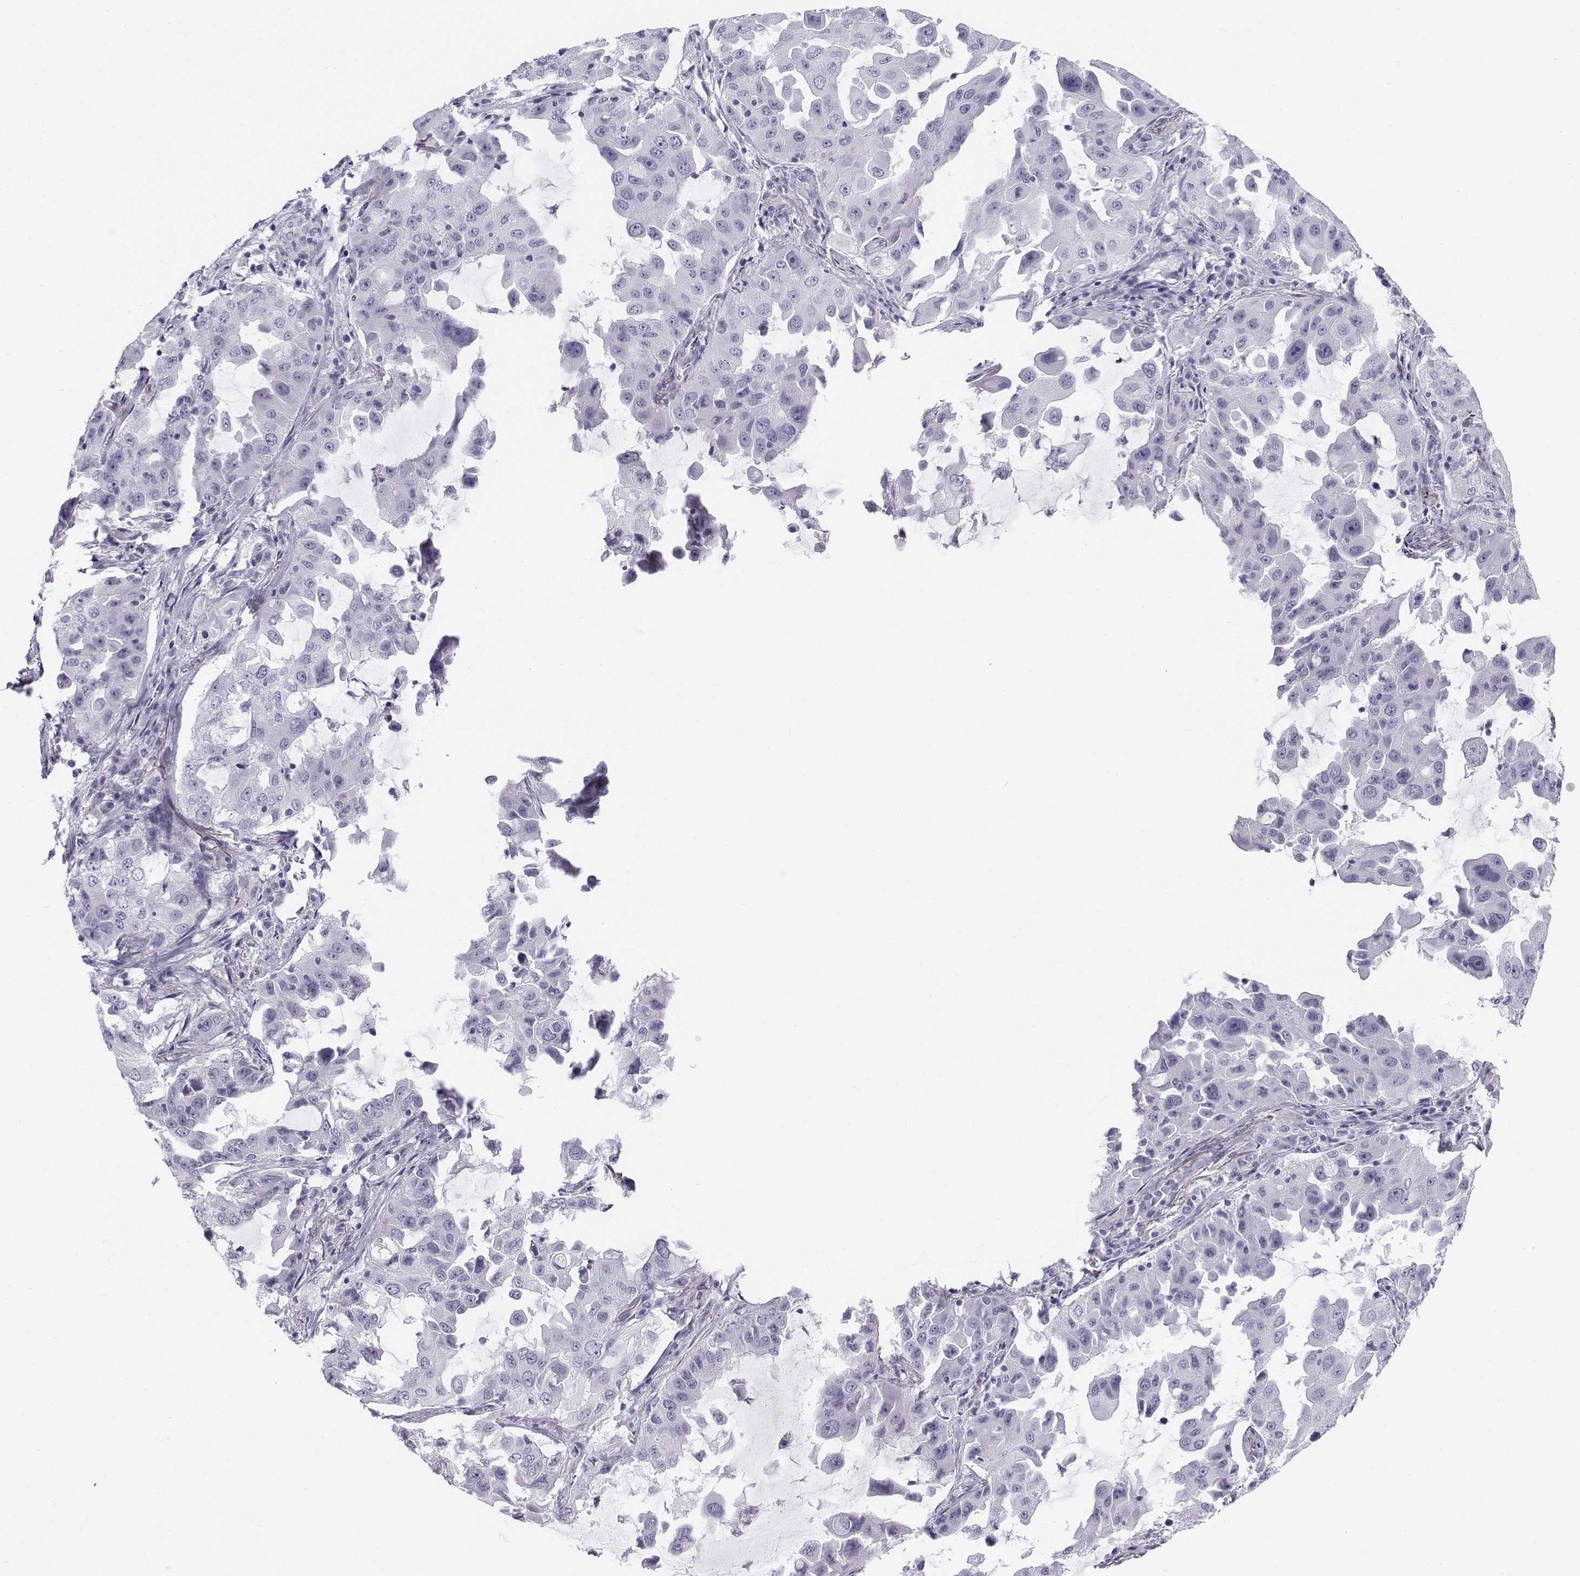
{"staining": {"intensity": "negative", "quantity": "none", "location": "none"}, "tissue": "lung cancer", "cell_type": "Tumor cells", "image_type": "cancer", "snomed": [{"axis": "morphology", "description": "Adenocarcinoma, NOS"}, {"axis": "topography", "description": "Lung"}], "caption": "Lung adenocarcinoma was stained to show a protein in brown. There is no significant positivity in tumor cells.", "gene": "TH", "patient": {"sex": "female", "age": 61}}